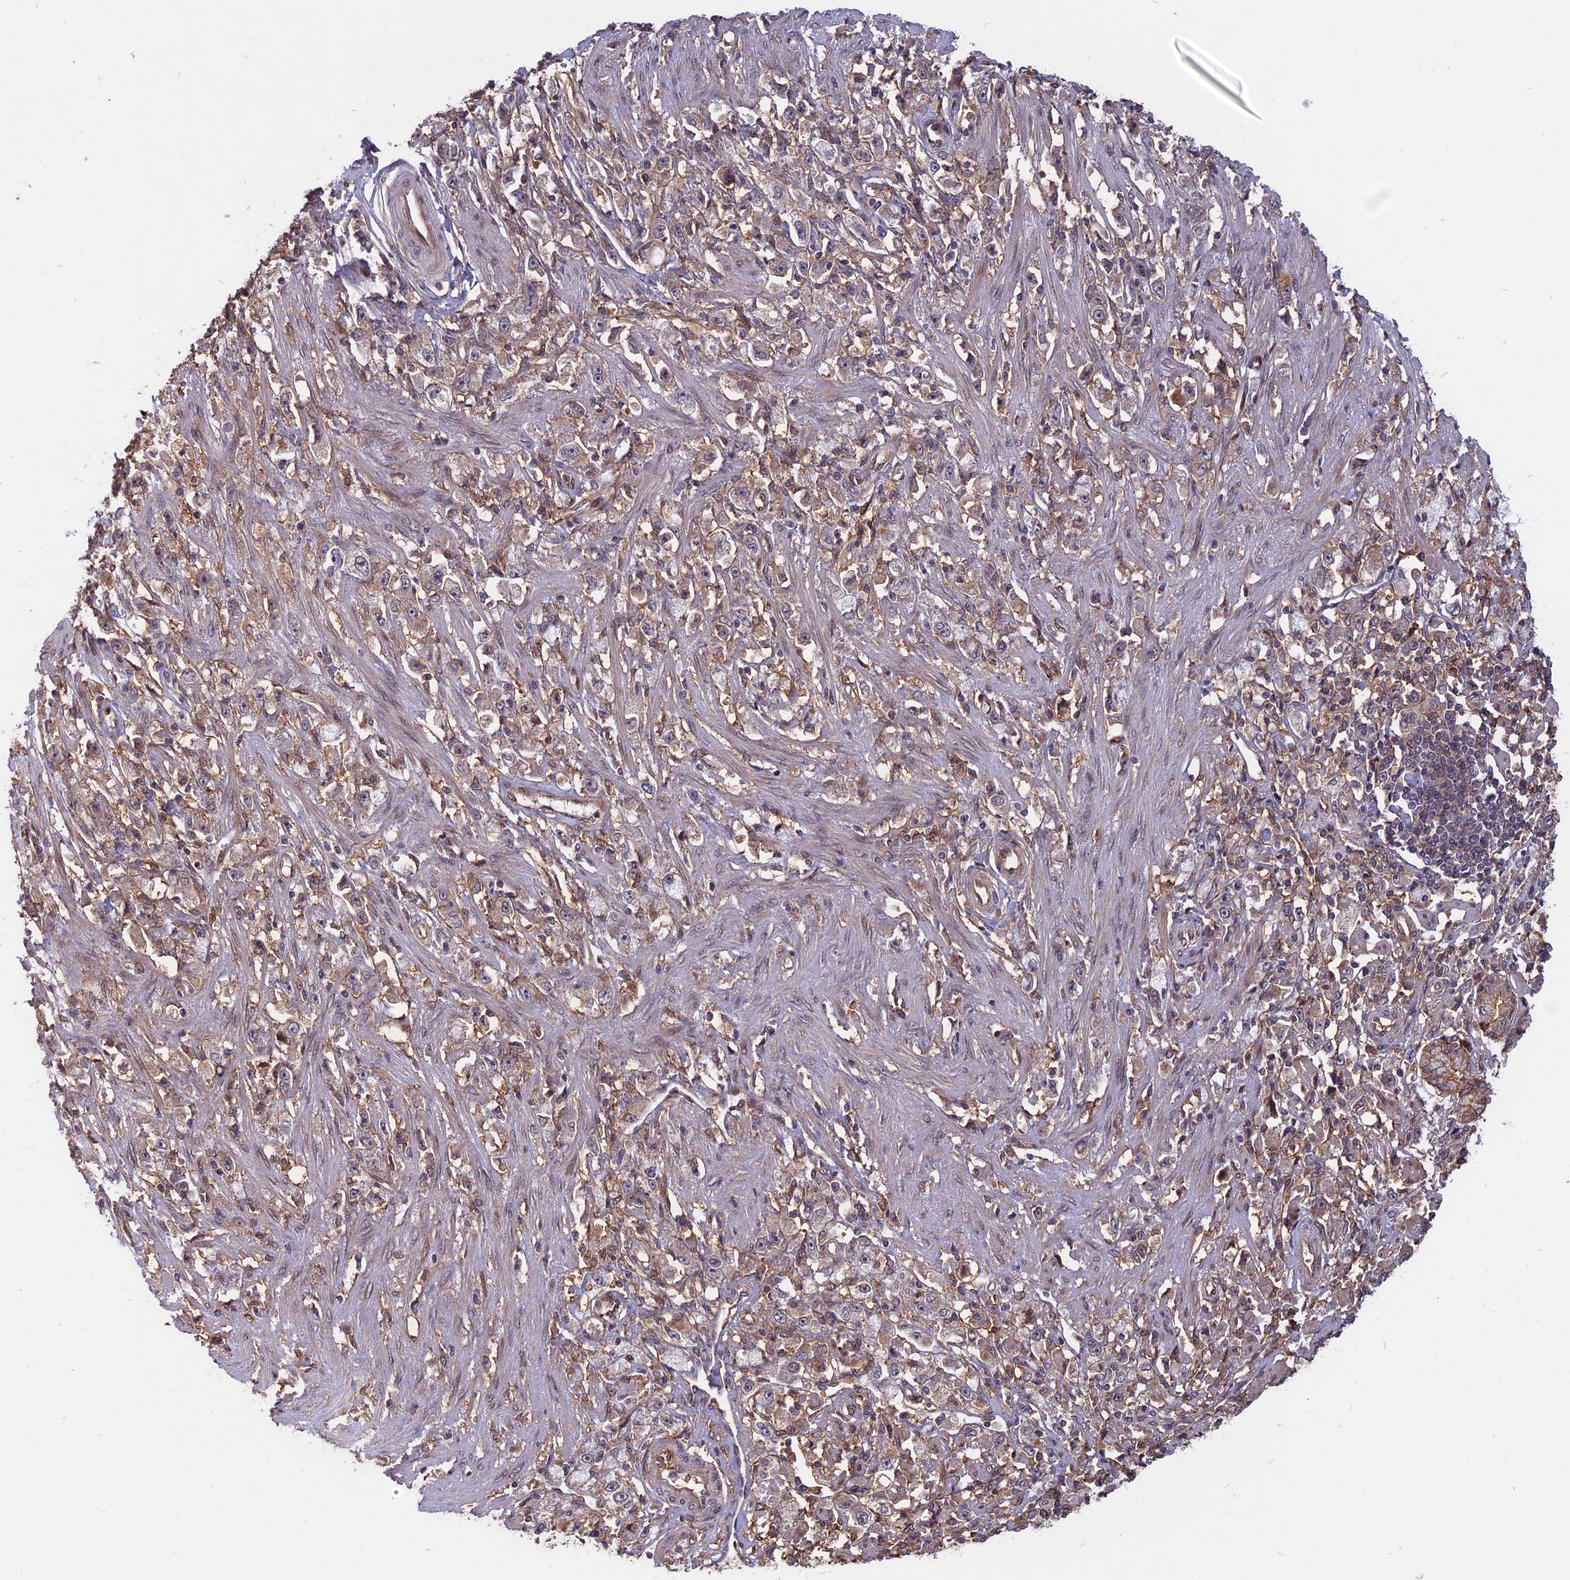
{"staining": {"intensity": "weak", "quantity": "25%-75%", "location": "cytoplasmic/membranous"}, "tissue": "stomach cancer", "cell_type": "Tumor cells", "image_type": "cancer", "snomed": [{"axis": "morphology", "description": "Adenocarcinoma, NOS"}, {"axis": "topography", "description": "Stomach"}], "caption": "Adenocarcinoma (stomach) tissue shows weak cytoplasmic/membranous expression in approximately 25%-75% of tumor cells, visualized by immunohistochemistry.", "gene": "SPG11", "patient": {"sex": "female", "age": 59}}